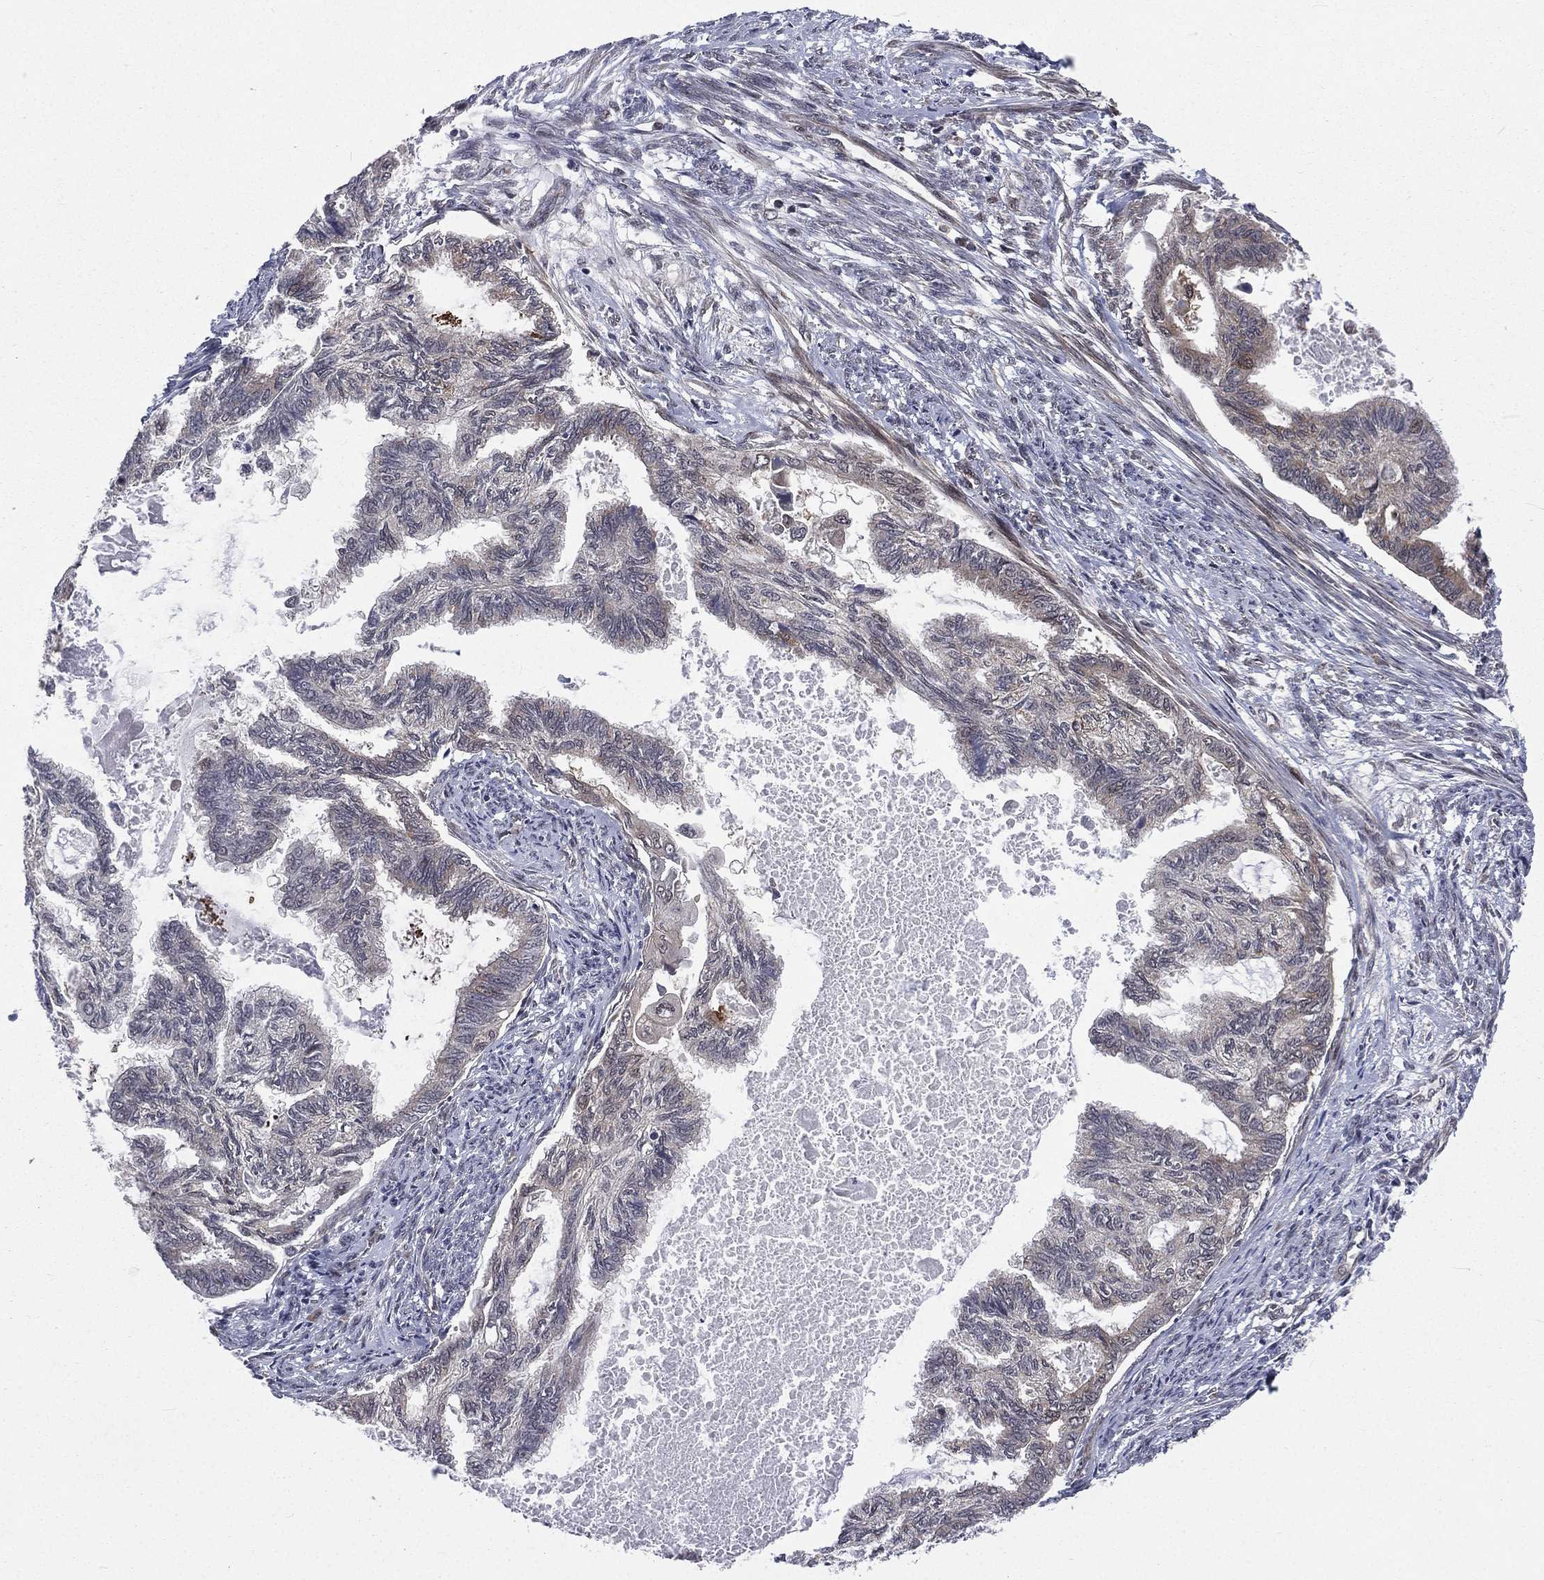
{"staining": {"intensity": "moderate", "quantity": "25%-75%", "location": "cytoplasmic/membranous"}, "tissue": "endometrial cancer", "cell_type": "Tumor cells", "image_type": "cancer", "snomed": [{"axis": "morphology", "description": "Adenocarcinoma, NOS"}, {"axis": "topography", "description": "Endometrium"}], "caption": "This is an image of immunohistochemistry staining of endometrial adenocarcinoma, which shows moderate positivity in the cytoplasmic/membranous of tumor cells.", "gene": "ARL3", "patient": {"sex": "female", "age": 86}}